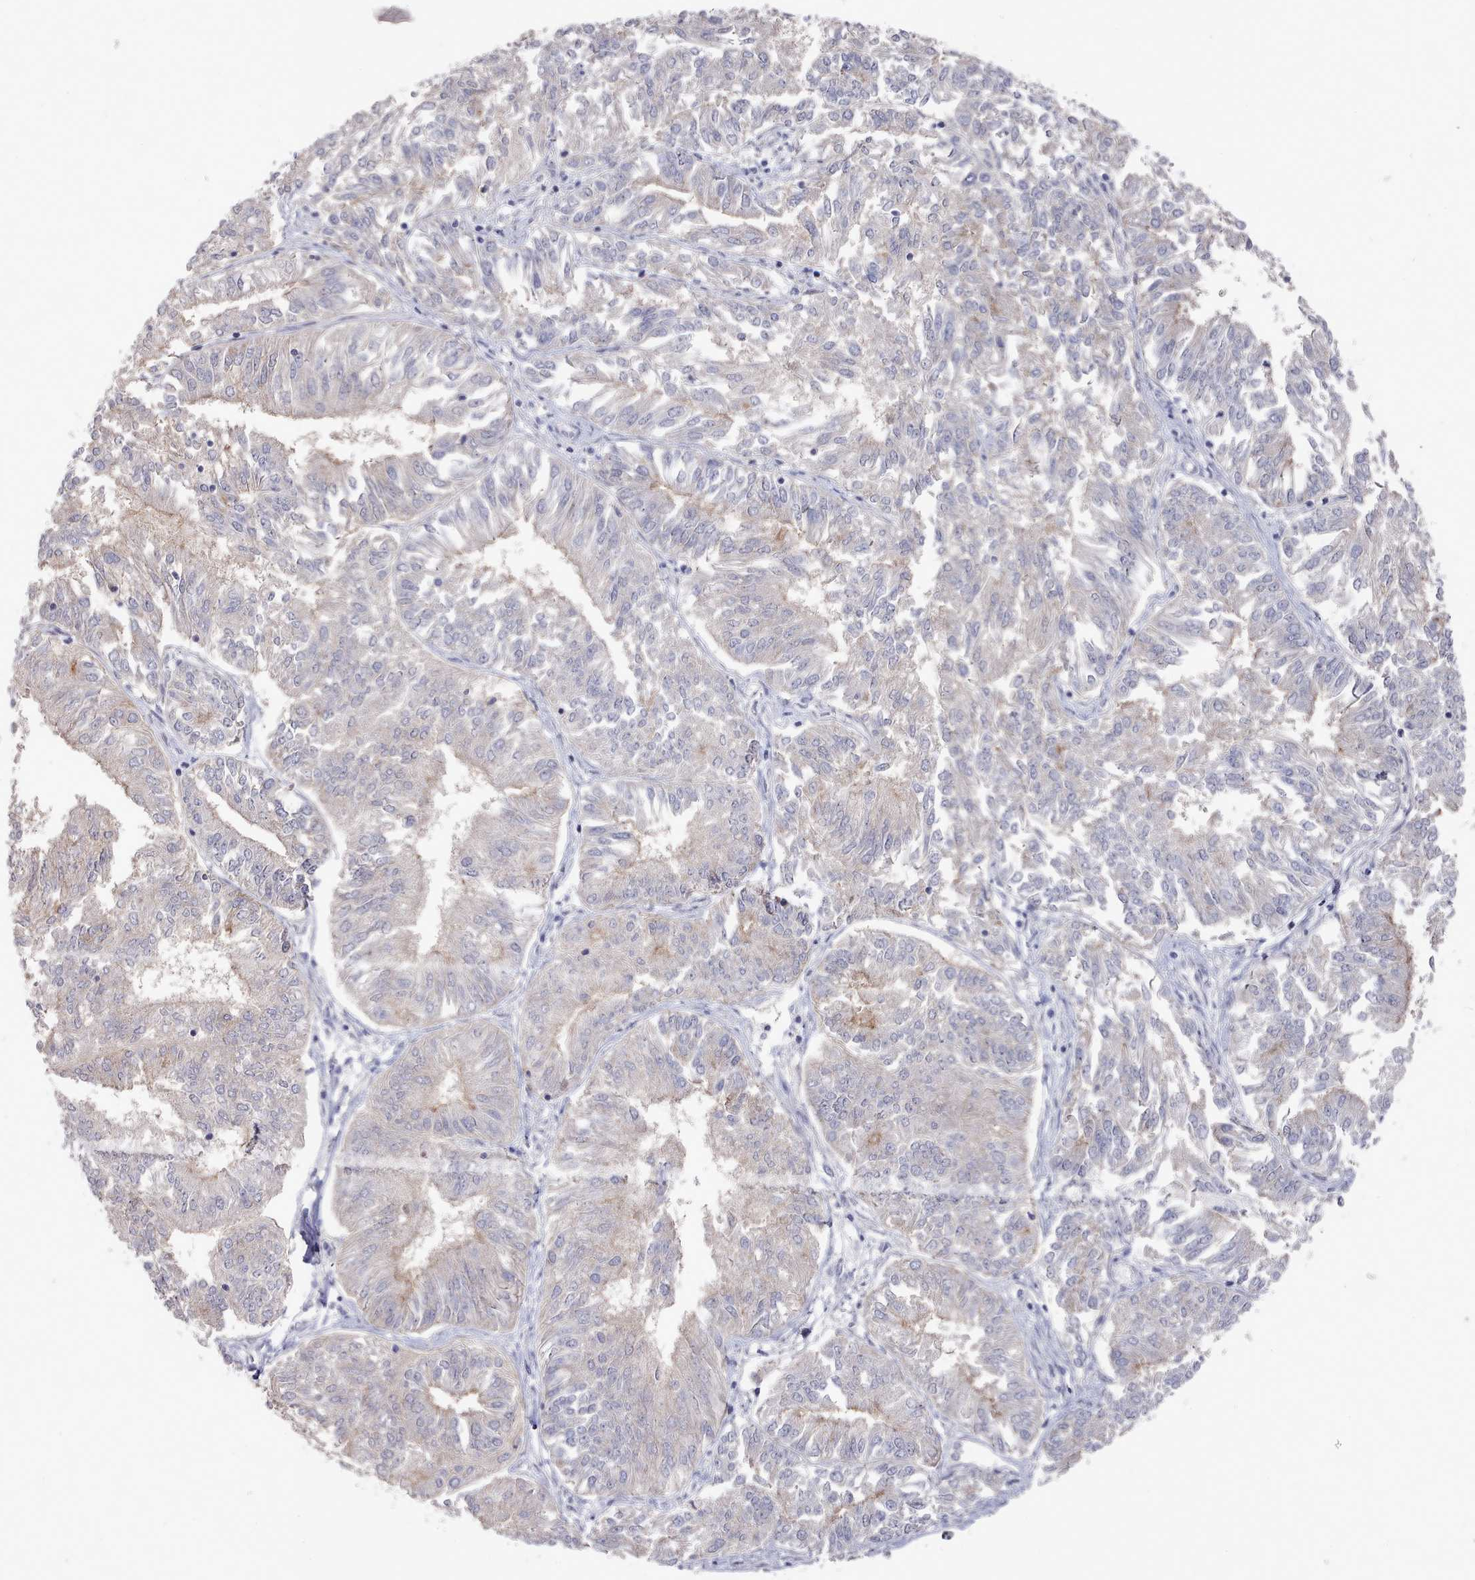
{"staining": {"intensity": "weak", "quantity": "<25%", "location": "cytoplasmic/membranous"}, "tissue": "endometrial cancer", "cell_type": "Tumor cells", "image_type": "cancer", "snomed": [{"axis": "morphology", "description": "Adenocarcinoma, NOS"}, {"axis": "topography", "description": "Endometrium"}], "caption": "Adenocarcinoma (endometrial) was stained to show a protein in brown. There is no significant expression in tumor cells. Nuclei are stained in blue.", "gene": "PROM2", "patient": {"sex": "female", "age": 58}}